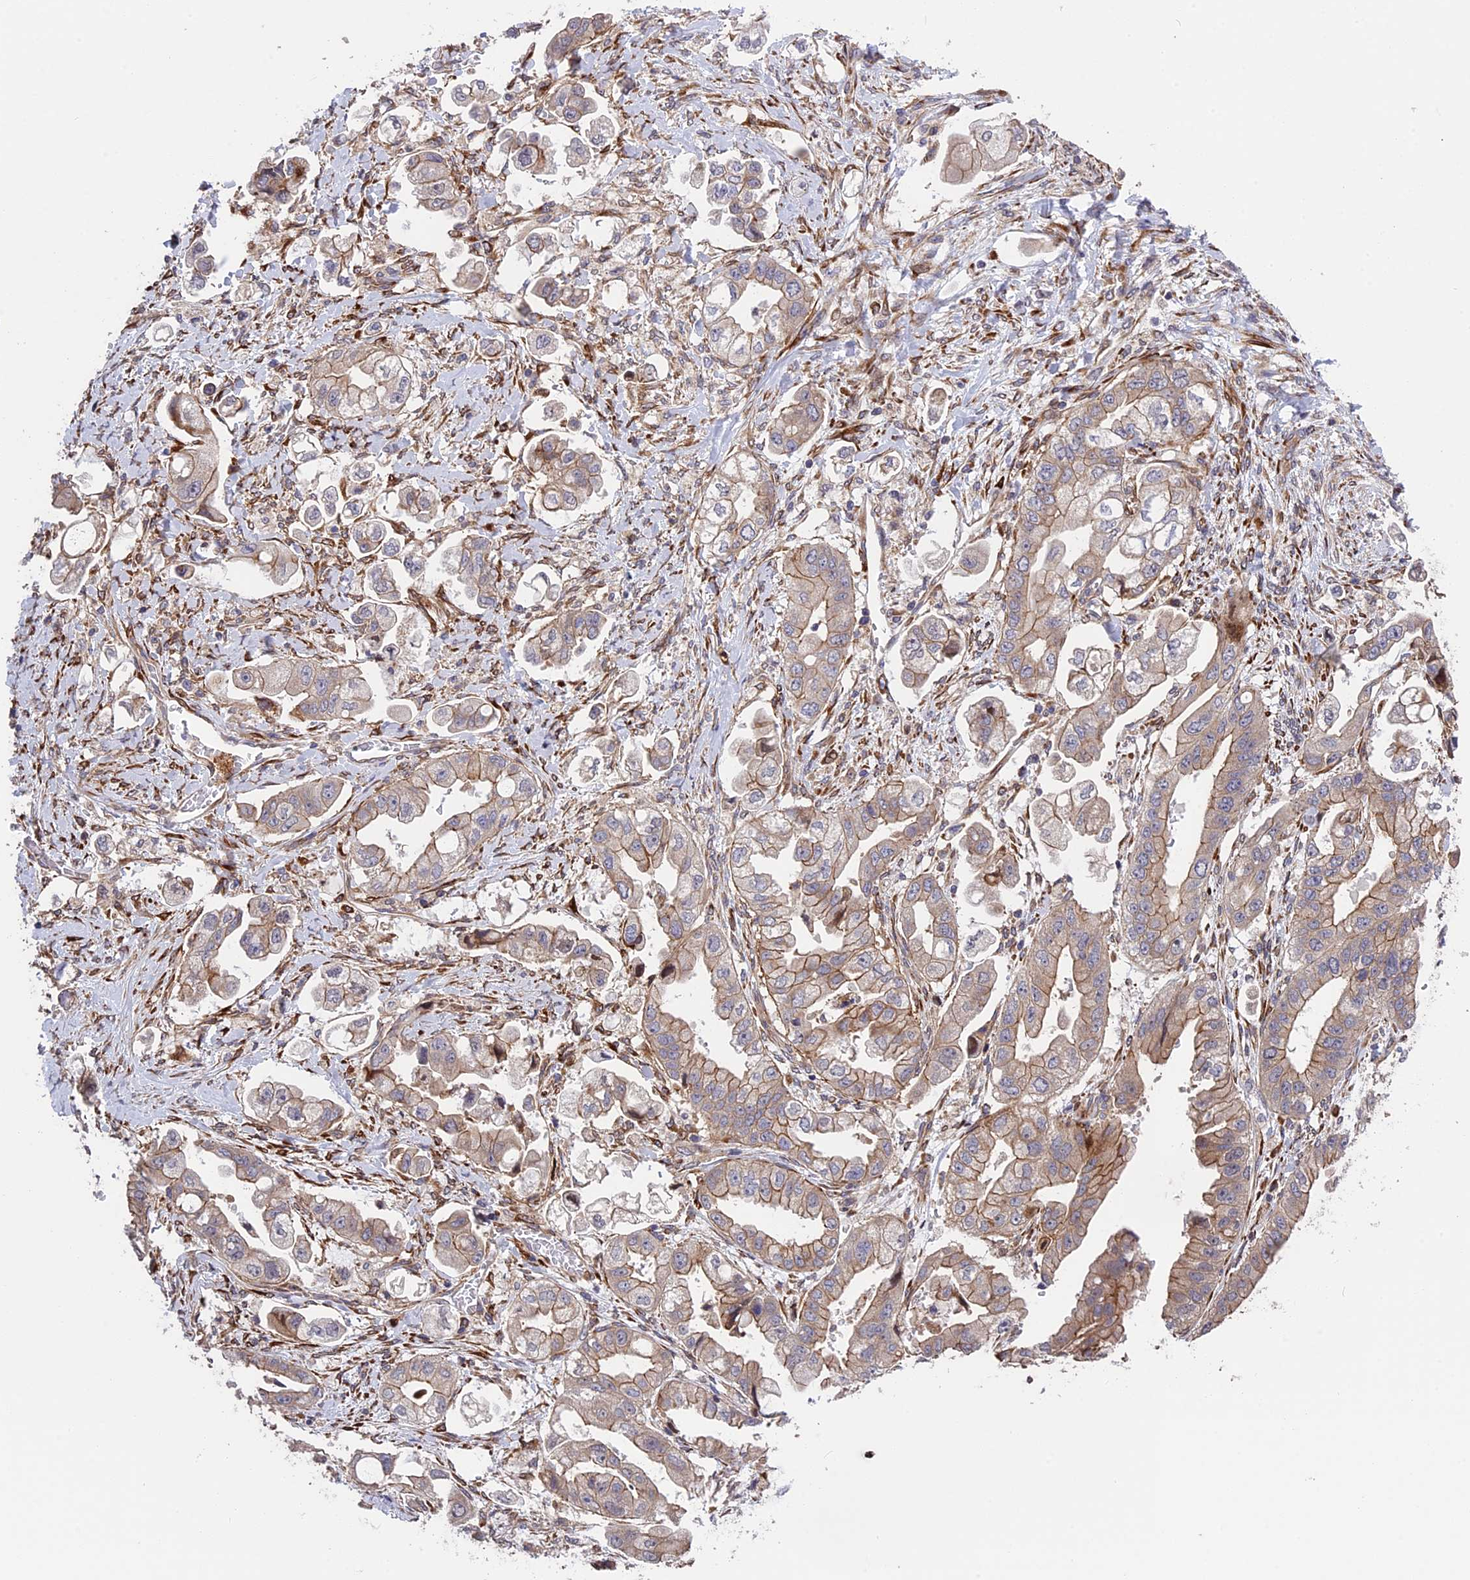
{"staining": {"intensity": "moderate", "quantity": "25%-75%", "location": "cytoplasmic/membranous"}, "tissue": "stomach cancer", "cell_type": "Tumor cells", "image_type": "cancer", "snomed": [{"axis": "morphology", "description": "Adenocarcinoma, NOS"}, {"axis": "topography", "description": "Stomach"}], "caption": "A high-resolution image shows immunohistochemistry staining of stomach cancer, which displays moderate cytoplasmic/membranous positivity in about 25%-75% of tumor cells.", "gene": "DDX60L", "patient": {"sex": "male", "age": 62}}